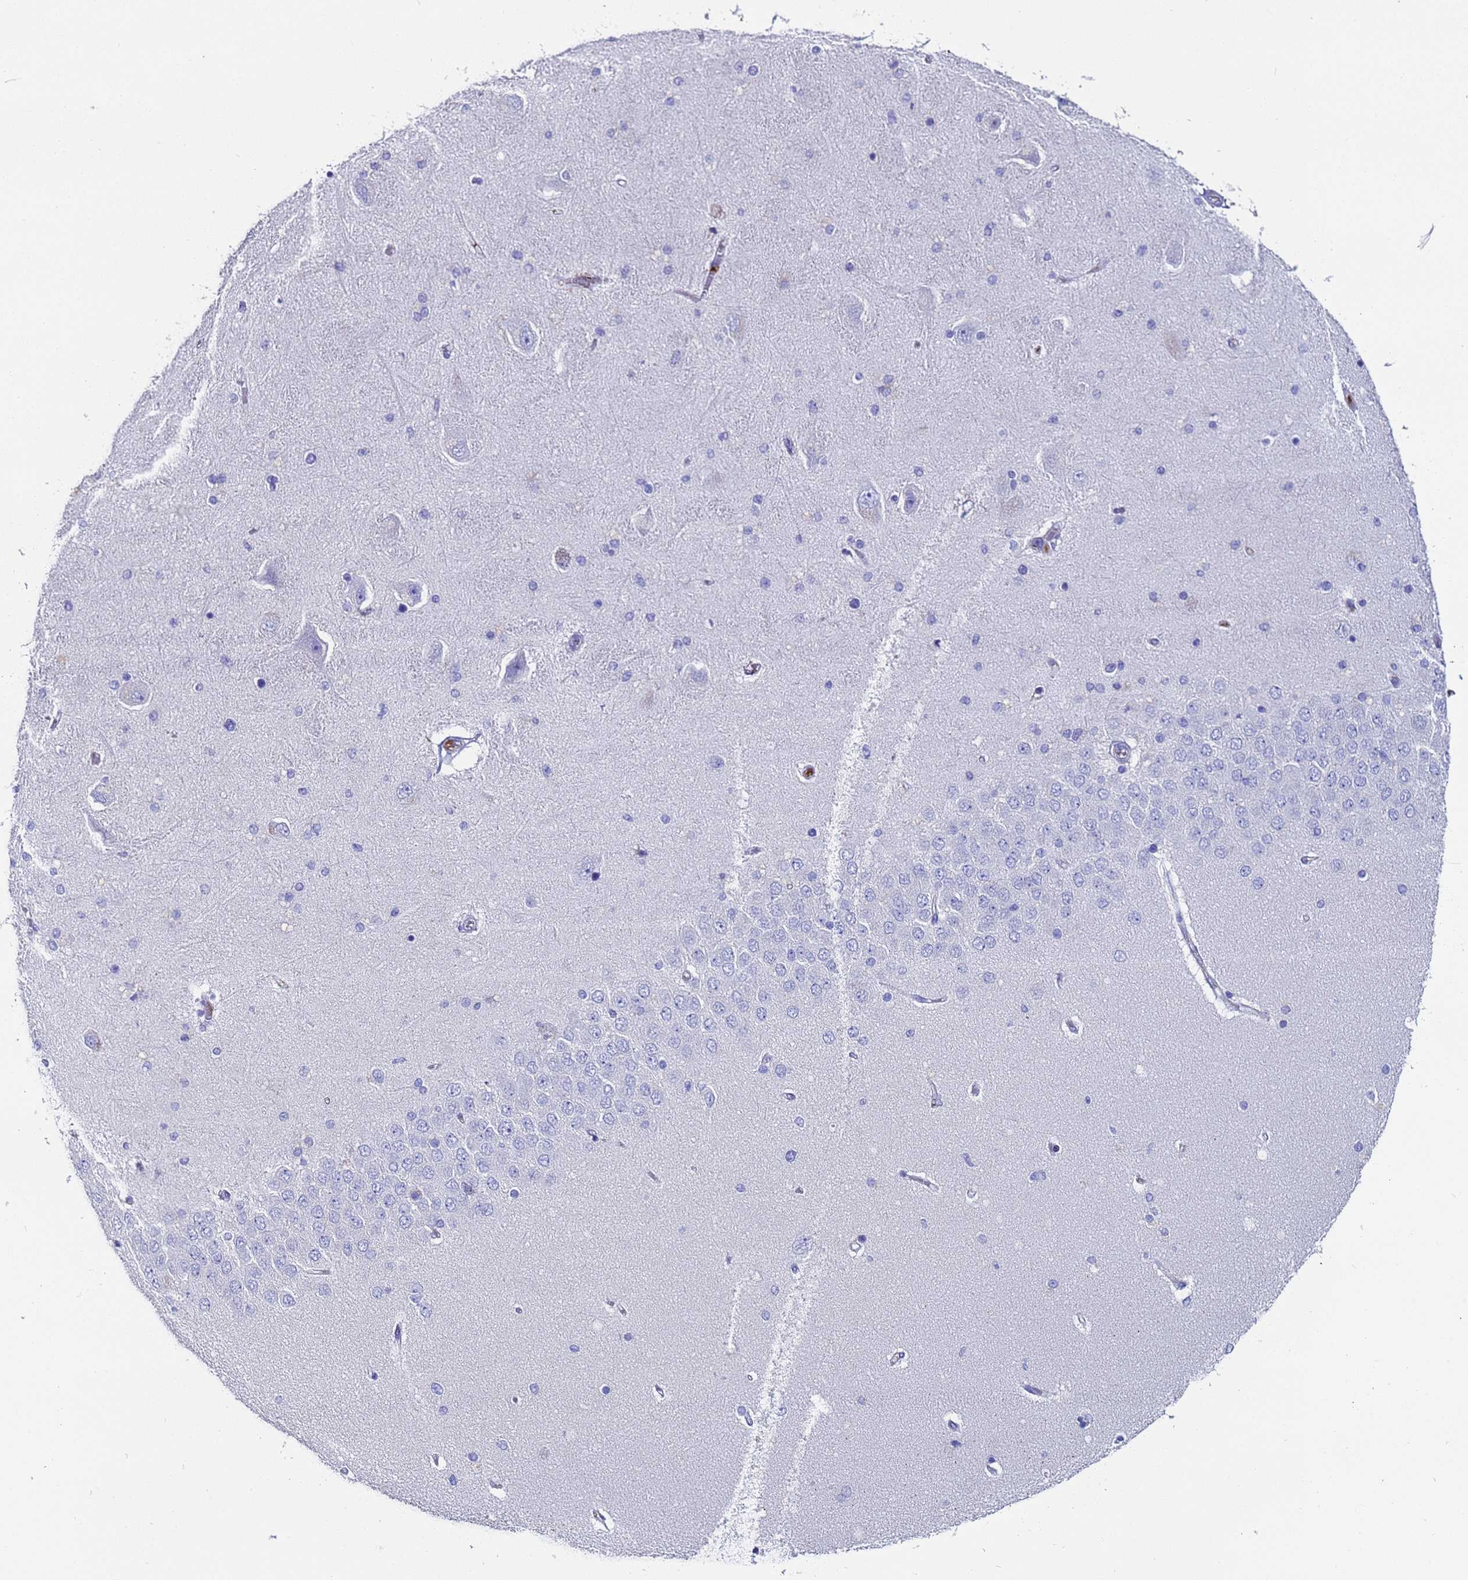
{"staining": {"intensity": "negative", "quantity": "none", "location": "none"}, "tissue": "hippocampus", "cell_type": "Glial cells", "image_type": "normal", "snomed": [{"axis": "morphology", "description": "Normal tissue, NOS"}, {"axis": "topography", "description": "Hippocampus"}], "caption": "A high-resolution histopathology image shows immunohistochemistry (IHC) staining of normal hippocampus, which reveals no significant expression in glial cells. The staining is performed using DAB brown chromogen with nuclei counter-stained in using hematoxylin.", "gene": "ADIPOQ", "patient": {"sex": "female", "age": 54}}